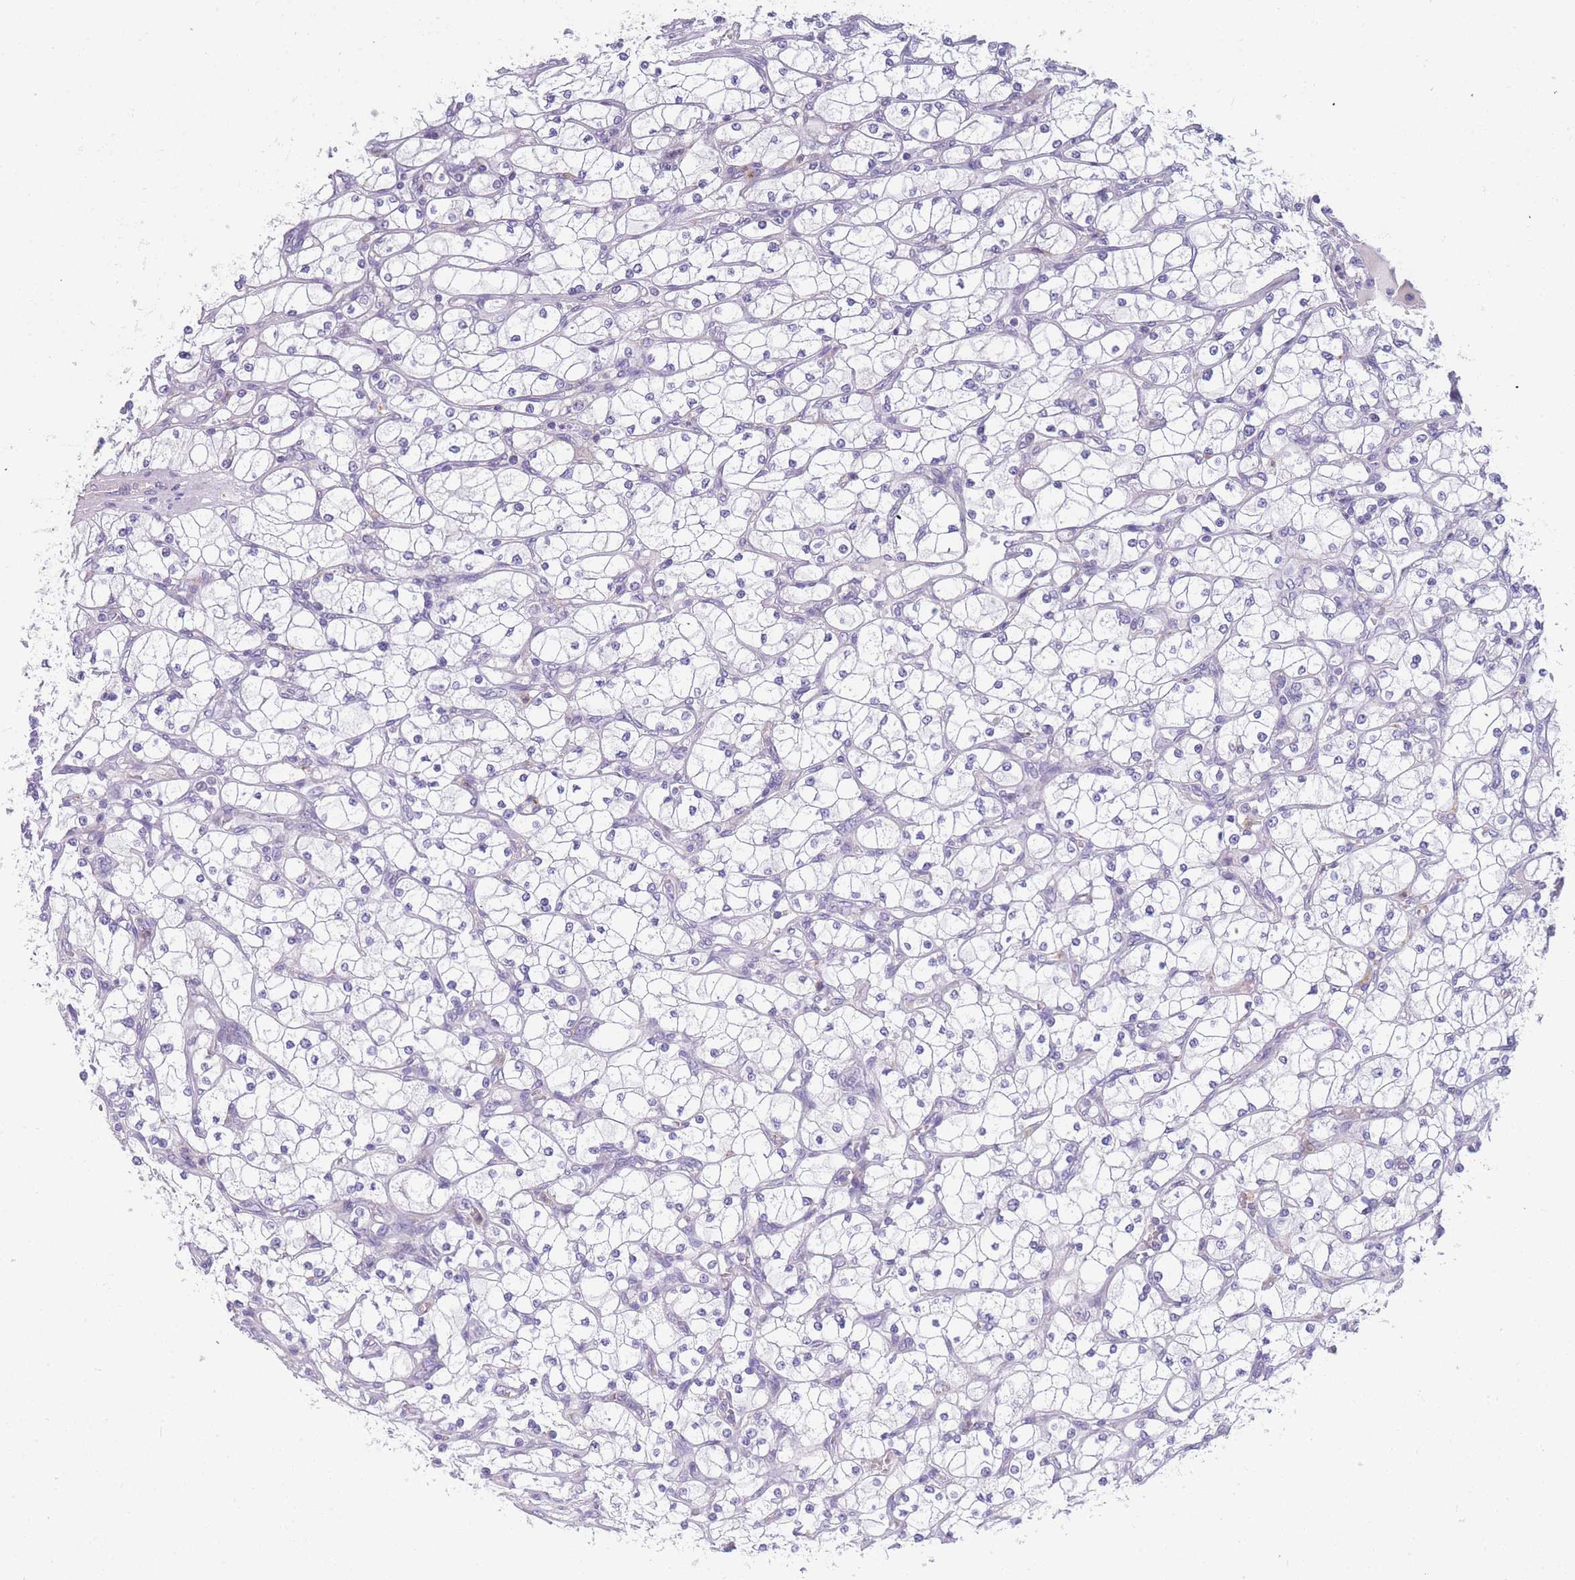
{"staining": {"intensity": "negative", "quantity": "none", "location": "none"}, "tissue": "renal cancer", "cell_type": "Tumor cells", "image_type": "cancer", "snomed": [{"axis": "morphology", "description": "Adenocarcinoma, NOS"}, {"axis": "topography", "description": "Kidney"}], "caption": "Human renal cancer (adenocarcinoma) stained for a protein using IHC displays no staining in tumor cells.", "gene": "NDUFAF6", "patient": {"sex": "male", "age": 80}}